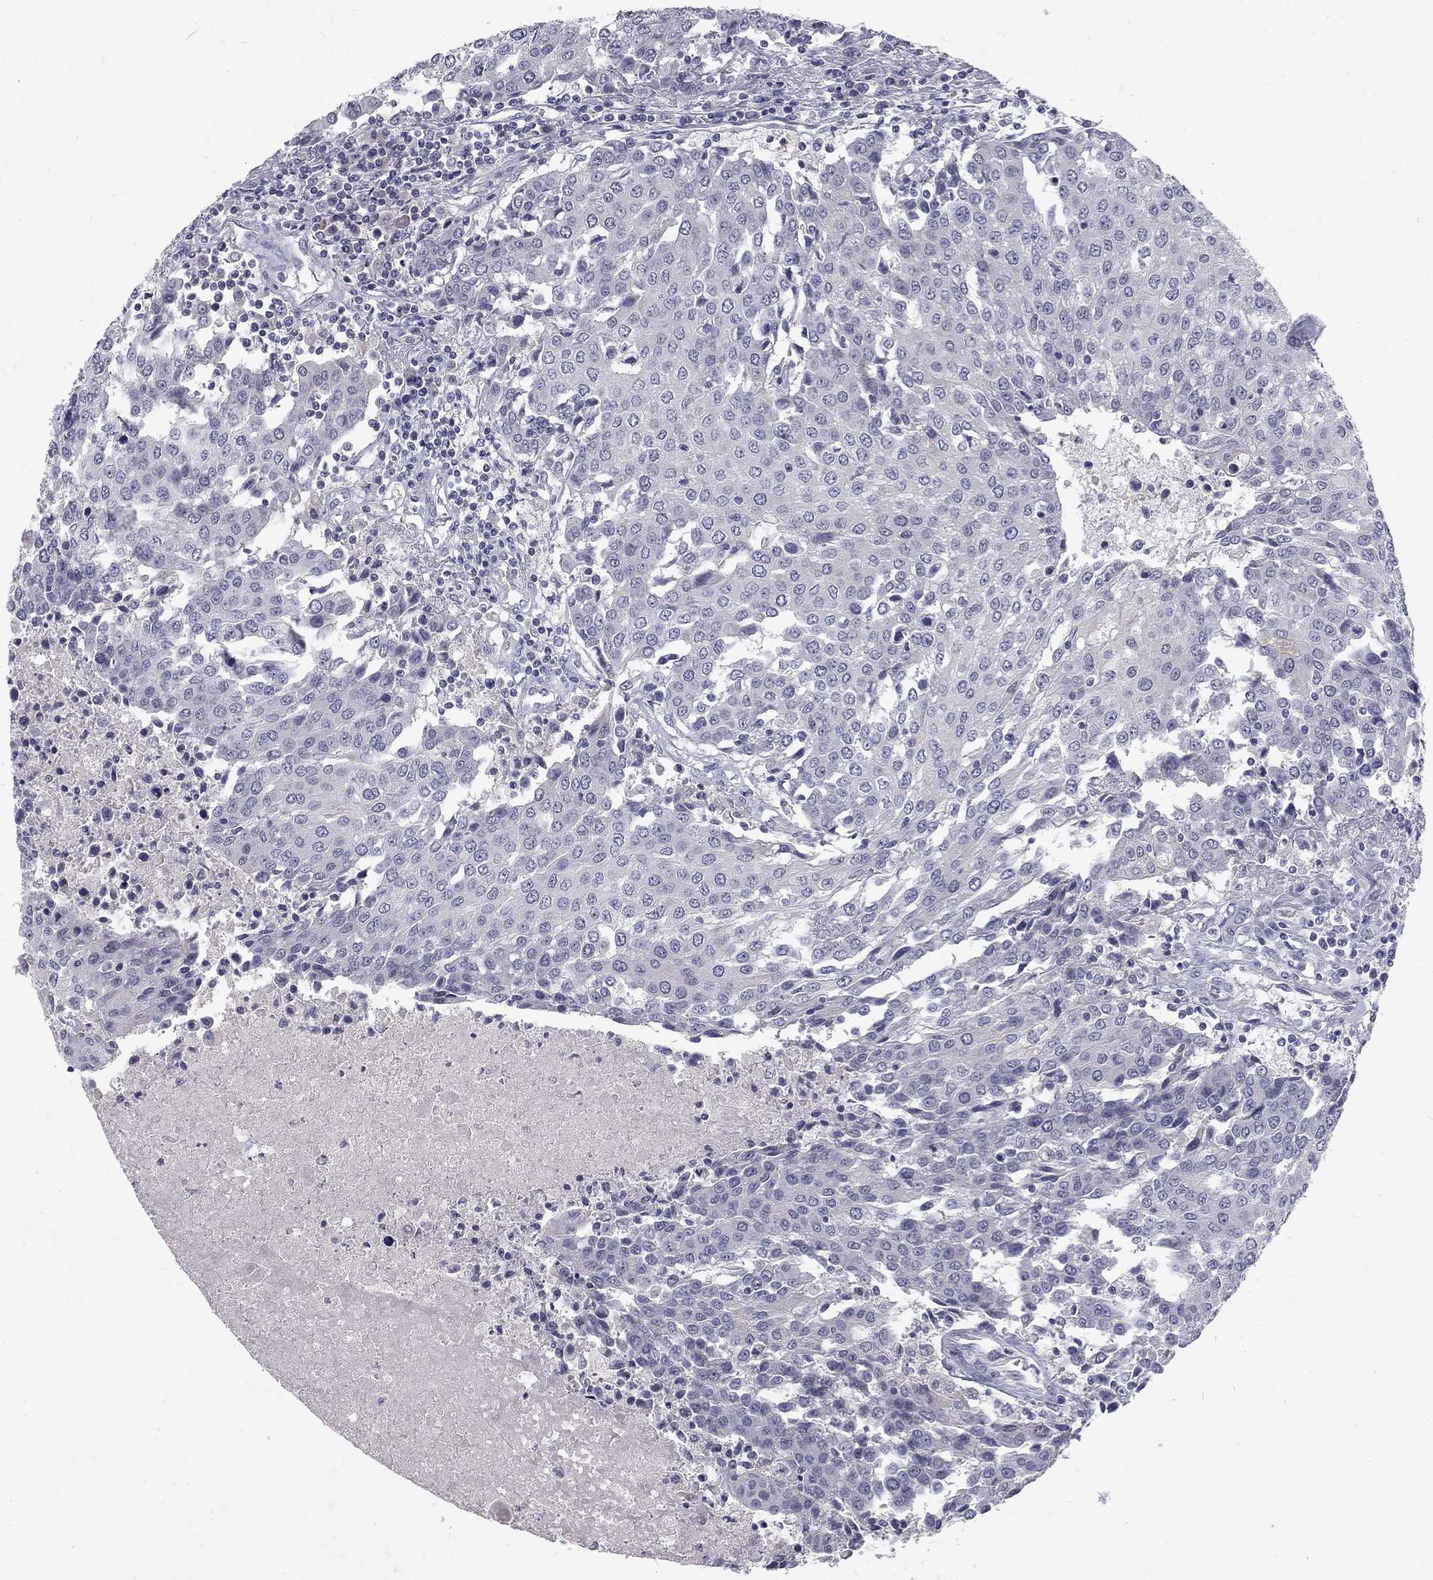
{"staining": {"intensity": "negative", "quantity": "none", "location": "none"}, "tissue": "urothelial cancer", "cell_type": "Tumor cells", "image_type": "cancer", "snomed": [{"axis": "morphology", "description": "Urothelial carcinoma, High grade"}, {"axis": "topography", "description": "Urinary bladder"}], "caption": "DAB immunohistochemical staining of urothelial cancer demonstrates no significant staining in tumor cells.", "gene": "NOS1", "patient": {"sex": "female", "age": 85}}